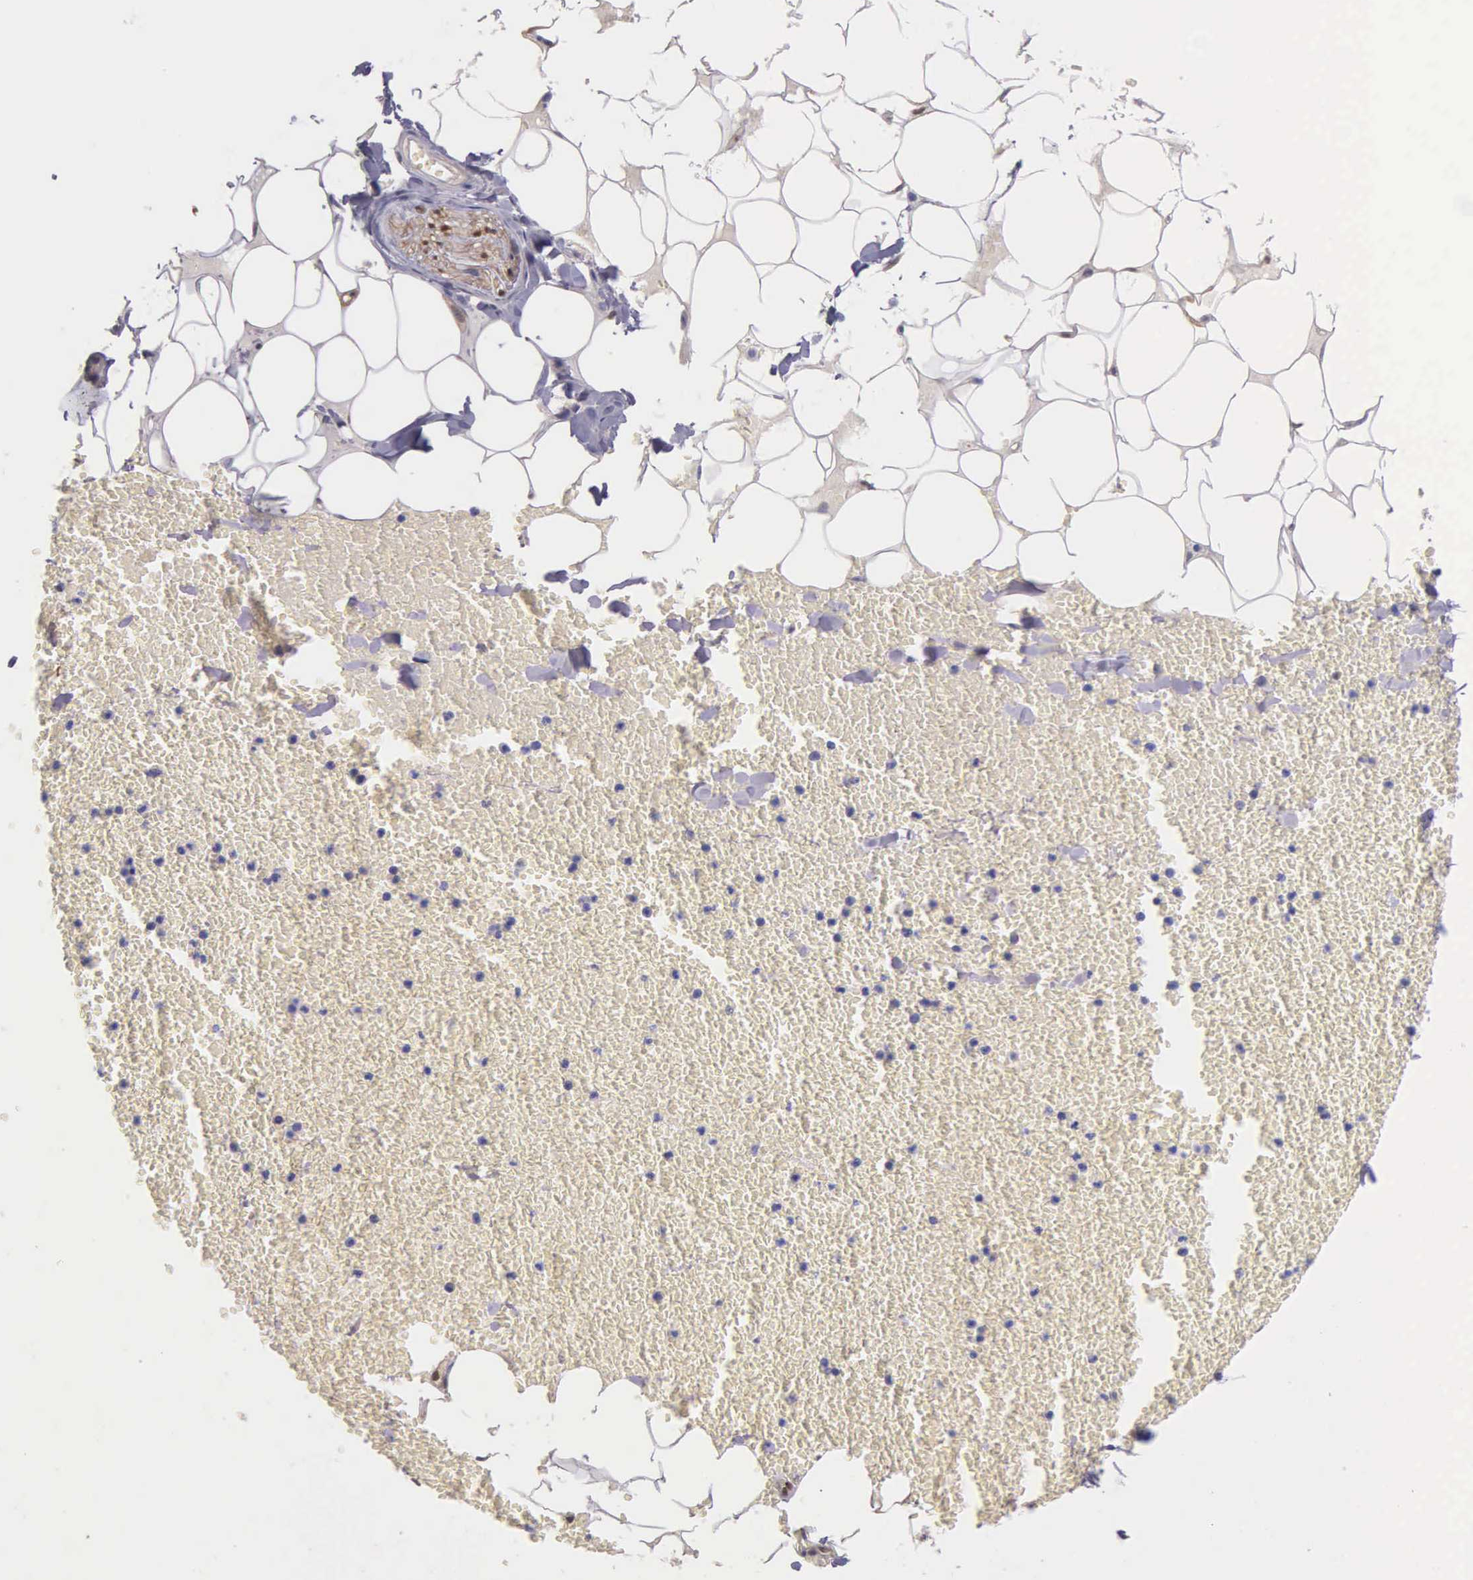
{"staining": {"intensity": "negative", "quantity": "none", "location": "none"}, "tissue": "adipose tissue", "cell_type": "Adipocytes", "image_type": "normal", "snomed": [{"axis": "morphology", "description": "Normal tissue, NOS"}, {"axis": "morphology", "description": "Inflammation, NOS"}, {"axis": "topography", "description": "Lymph node"}, {"axis": "topography", "description": "Peripheral nerve tissue"}], "caption": "Immunohistochemical staining of unremarkable human adipose tissue exhibits no significant staining in adipocytes.", "gene": "GSTT2B", "patient": {"sex": "male", "age": 52}}